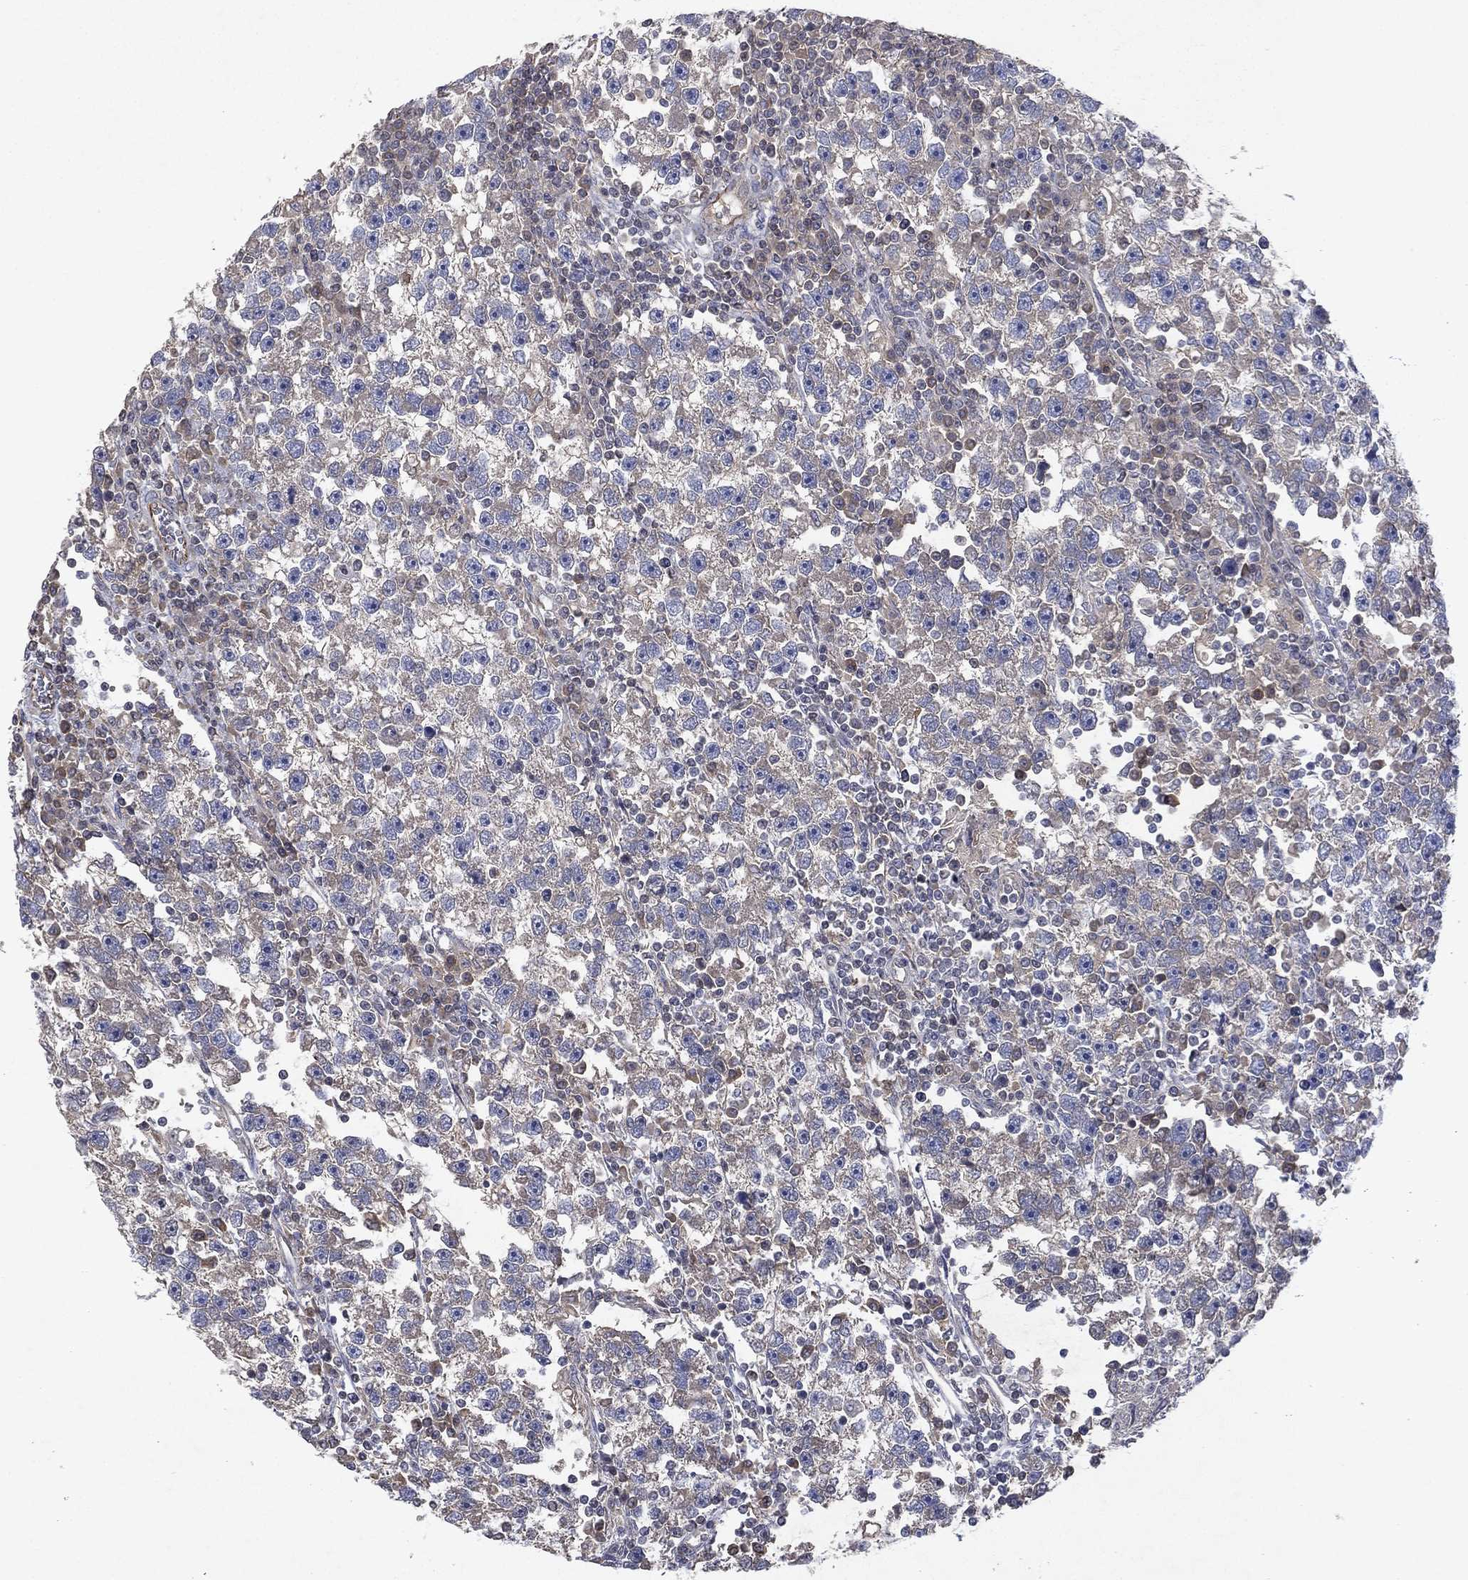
{"staining": {"intensity": "negative", "quantity": "none", "location": "none"}, "tissue": "testis cancer", "cell_type": "Tumor cells", "image_type": "cancer", "snomed": [{"axis": "morphology", "description": "Seminoma, NOS"}, {"axis": "topography", "description": "Testis"}], "caption": "High magnification brightfield microscopy of testis seminoma stained with DAB (3,3'-diaminobenzidine) (brown) and counterstained with hematoxylin (blue): tumor cells show no significant positivity.", "gene": "FLI1", "patient": {"sex": "male", "age": 47}}